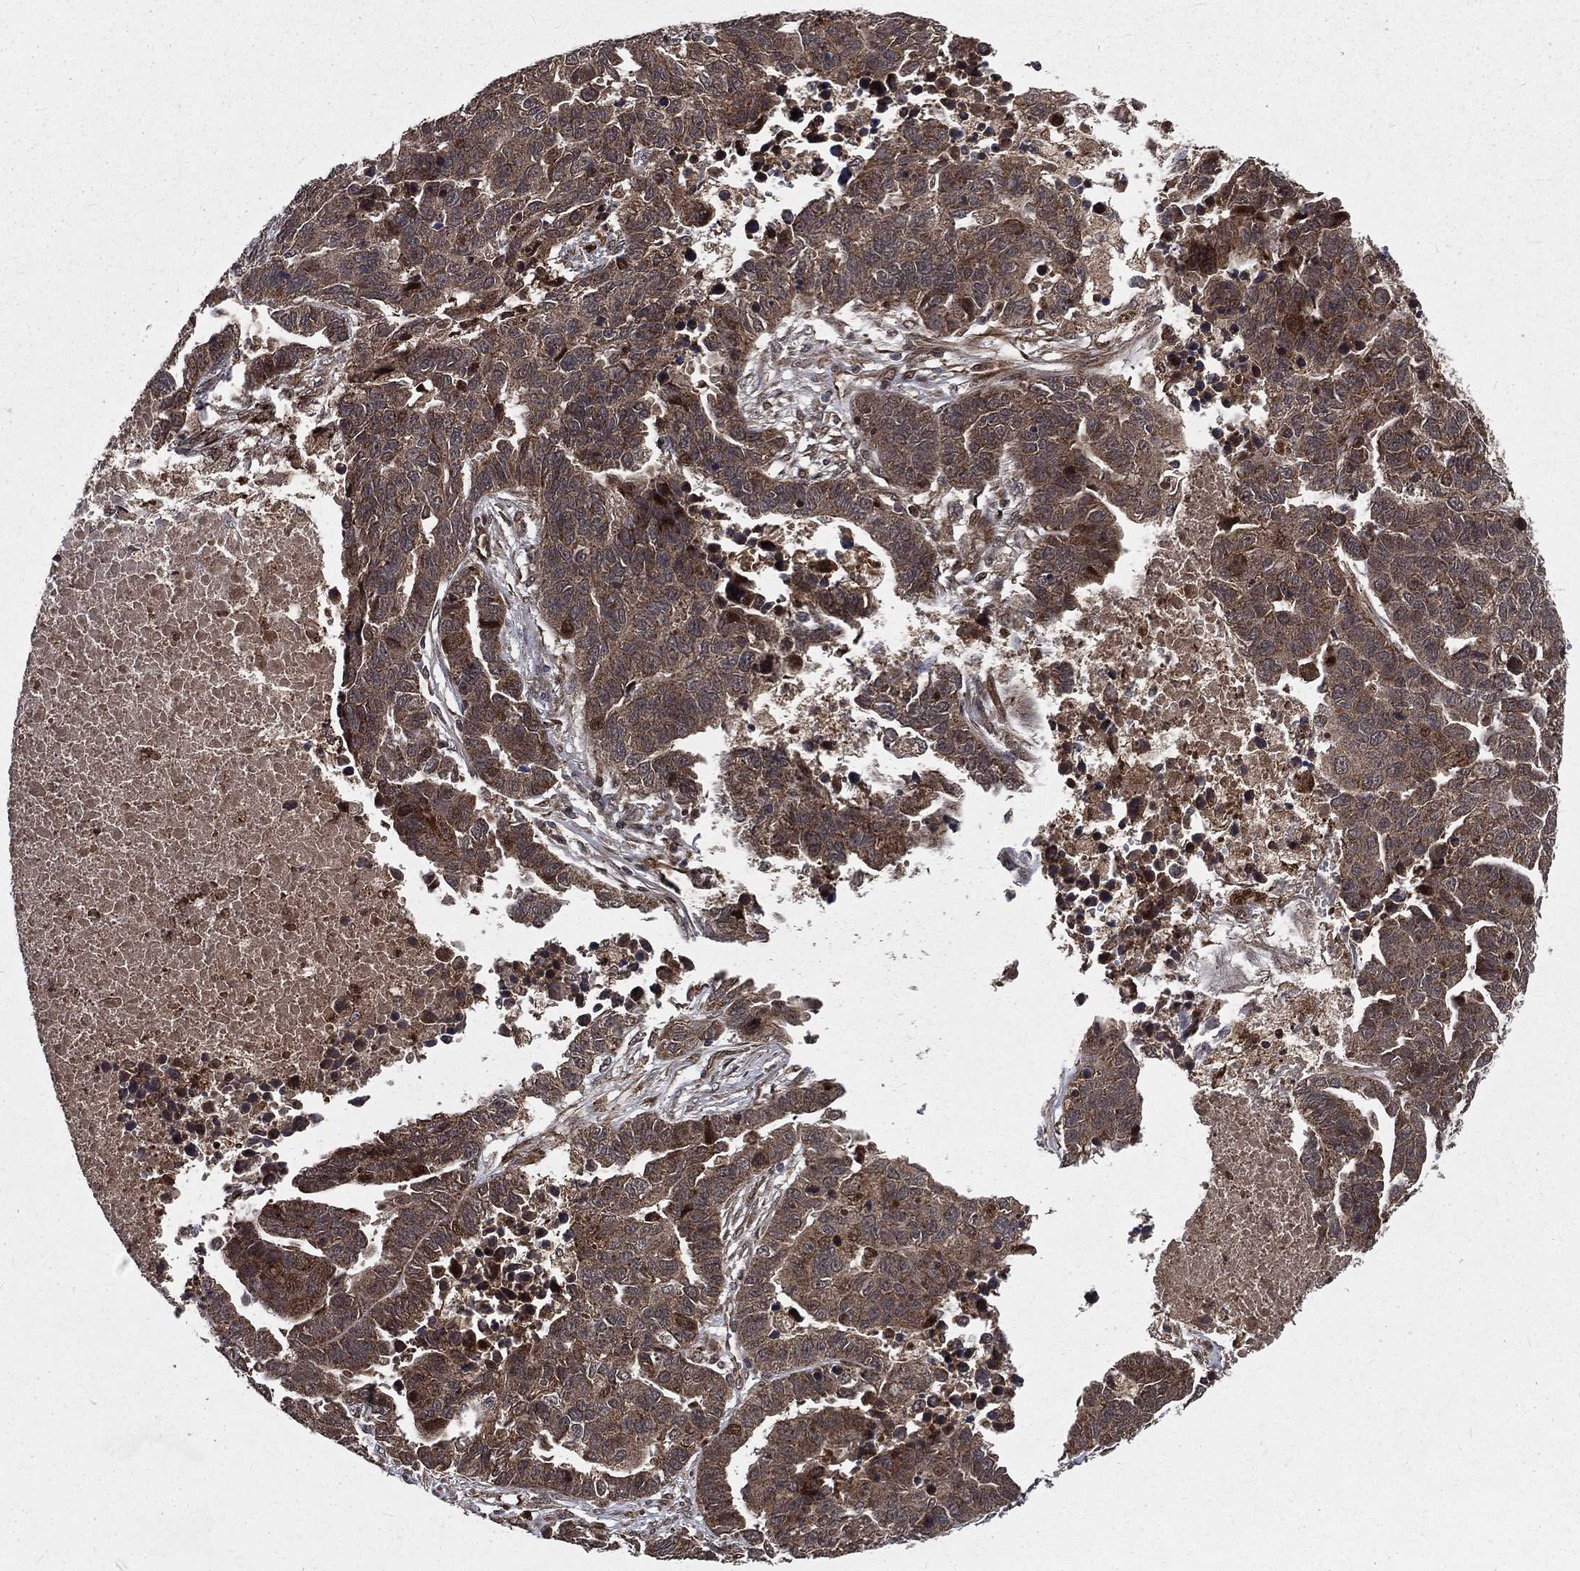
{"staining": {"intensity": "moderate", "quantity": ">75%", "location": "cytoplasmic/membranous"}, "tissue": "ovarian cancer", "cell_type": "Tumor cells", "image_type": "cancer", "snomed": [{"axis": "morphology", "description": "Cystadenocarcinoma, serous, NOS"}, {"axis": "topography", "description": "Ovary"}], "caption": "An immunohistochemistry (IHC) histopathology image of neoplastic tissue is shown. Protein staining in brown labels moderate cytoplasmic/membranous positivity in ovarian serous cystadenocarcinoma within tumor cells. (DAB IHC, brown staining for protein, blue staining for nuclei).", "gene": "LENG8", "patient": {"sex": "female", "age": 87}}